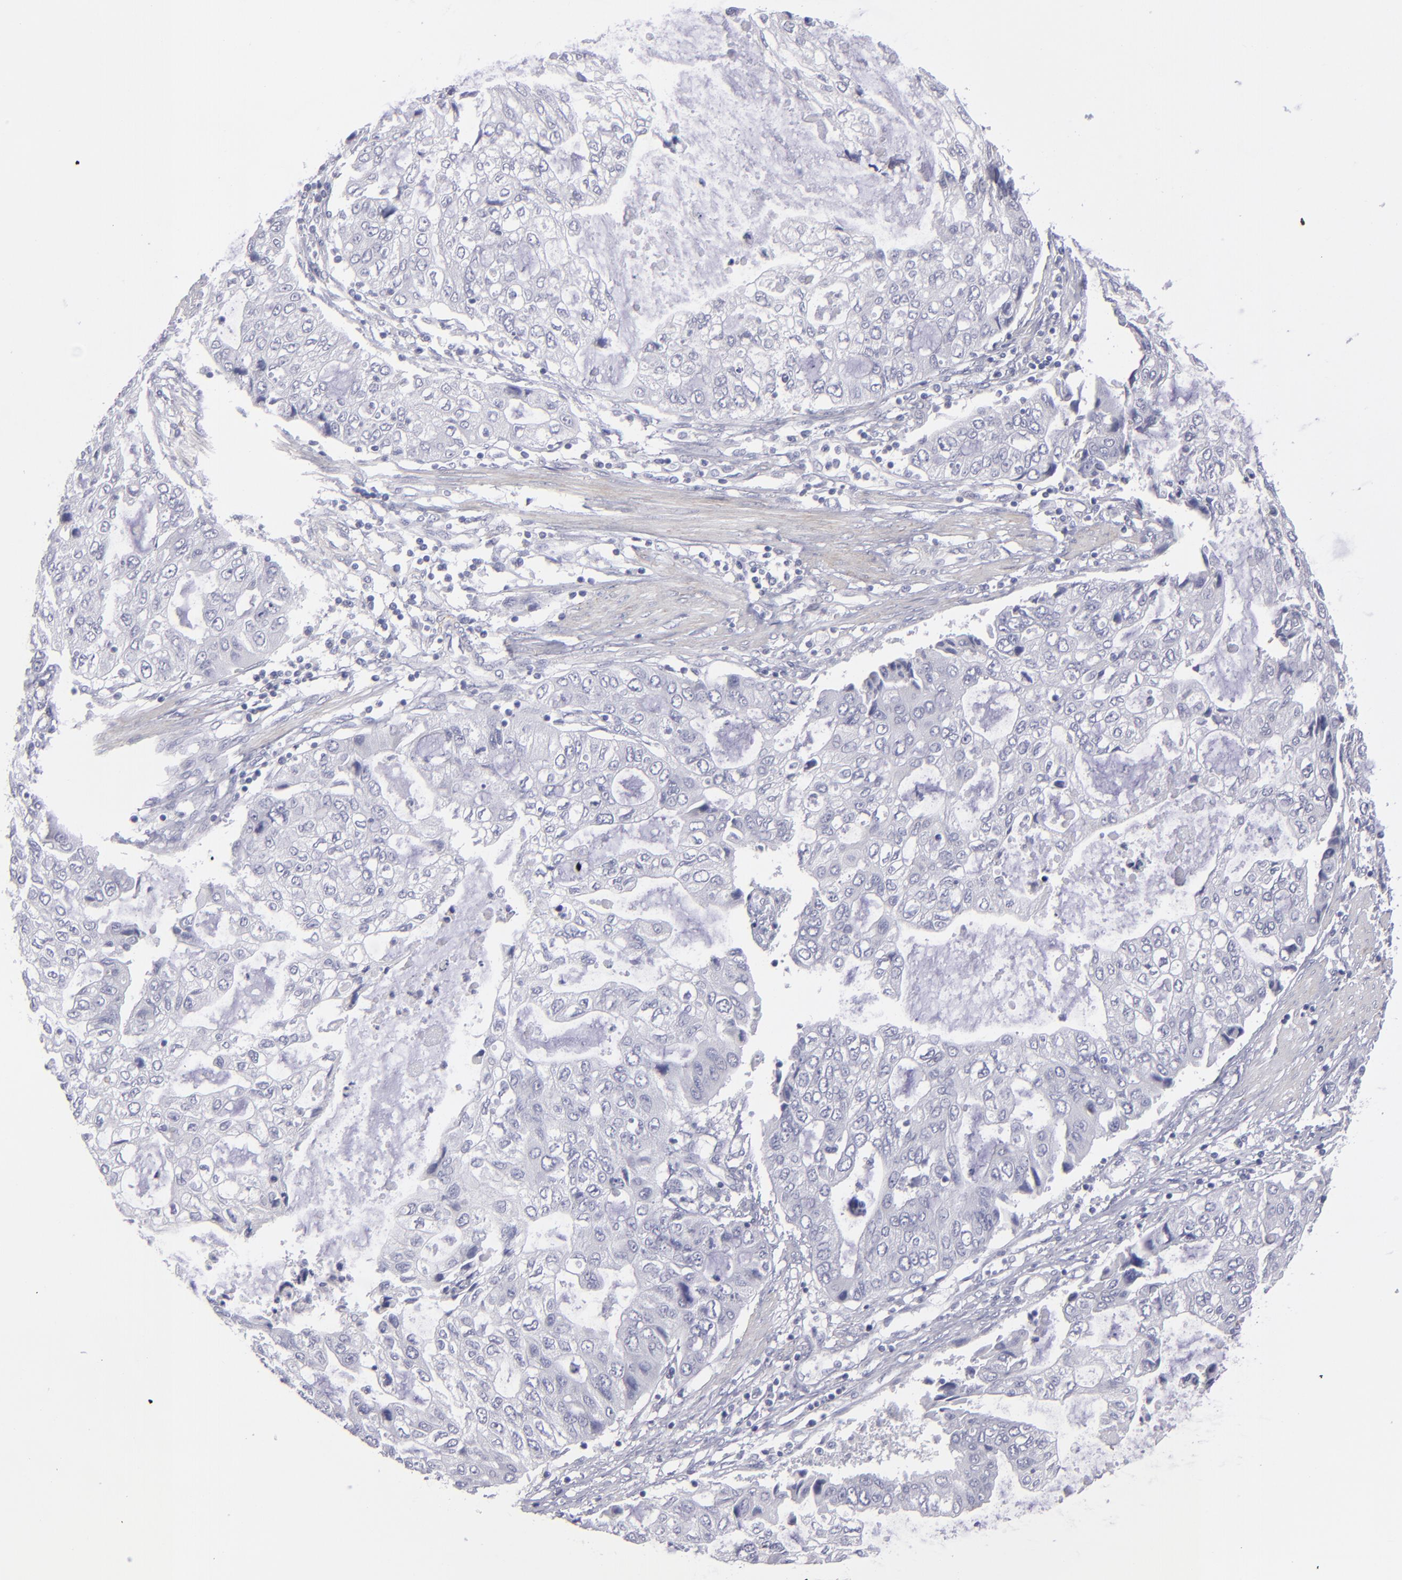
{"staining": {"intensity": "negative", "quantity": "none", "location": "none"}, "tissue": "stomach cancer", "cell_type": "Tumor cells", "image_type": "cancer", "snomed": [{"axis": "morphology", "description": "Adenocarcinoma, NOS"}, {"axis": "topography", "description": "Stomach, upper"}], "caption": "High magnification brightfield microscopy of adenocarcinoma (stomach) stained with DAB (brown) and counterstained with hematoxylin (blue): tumor cells show no significant staining.", "gene": "MYH11", "patient": {"sex": "female", "age": 52}}